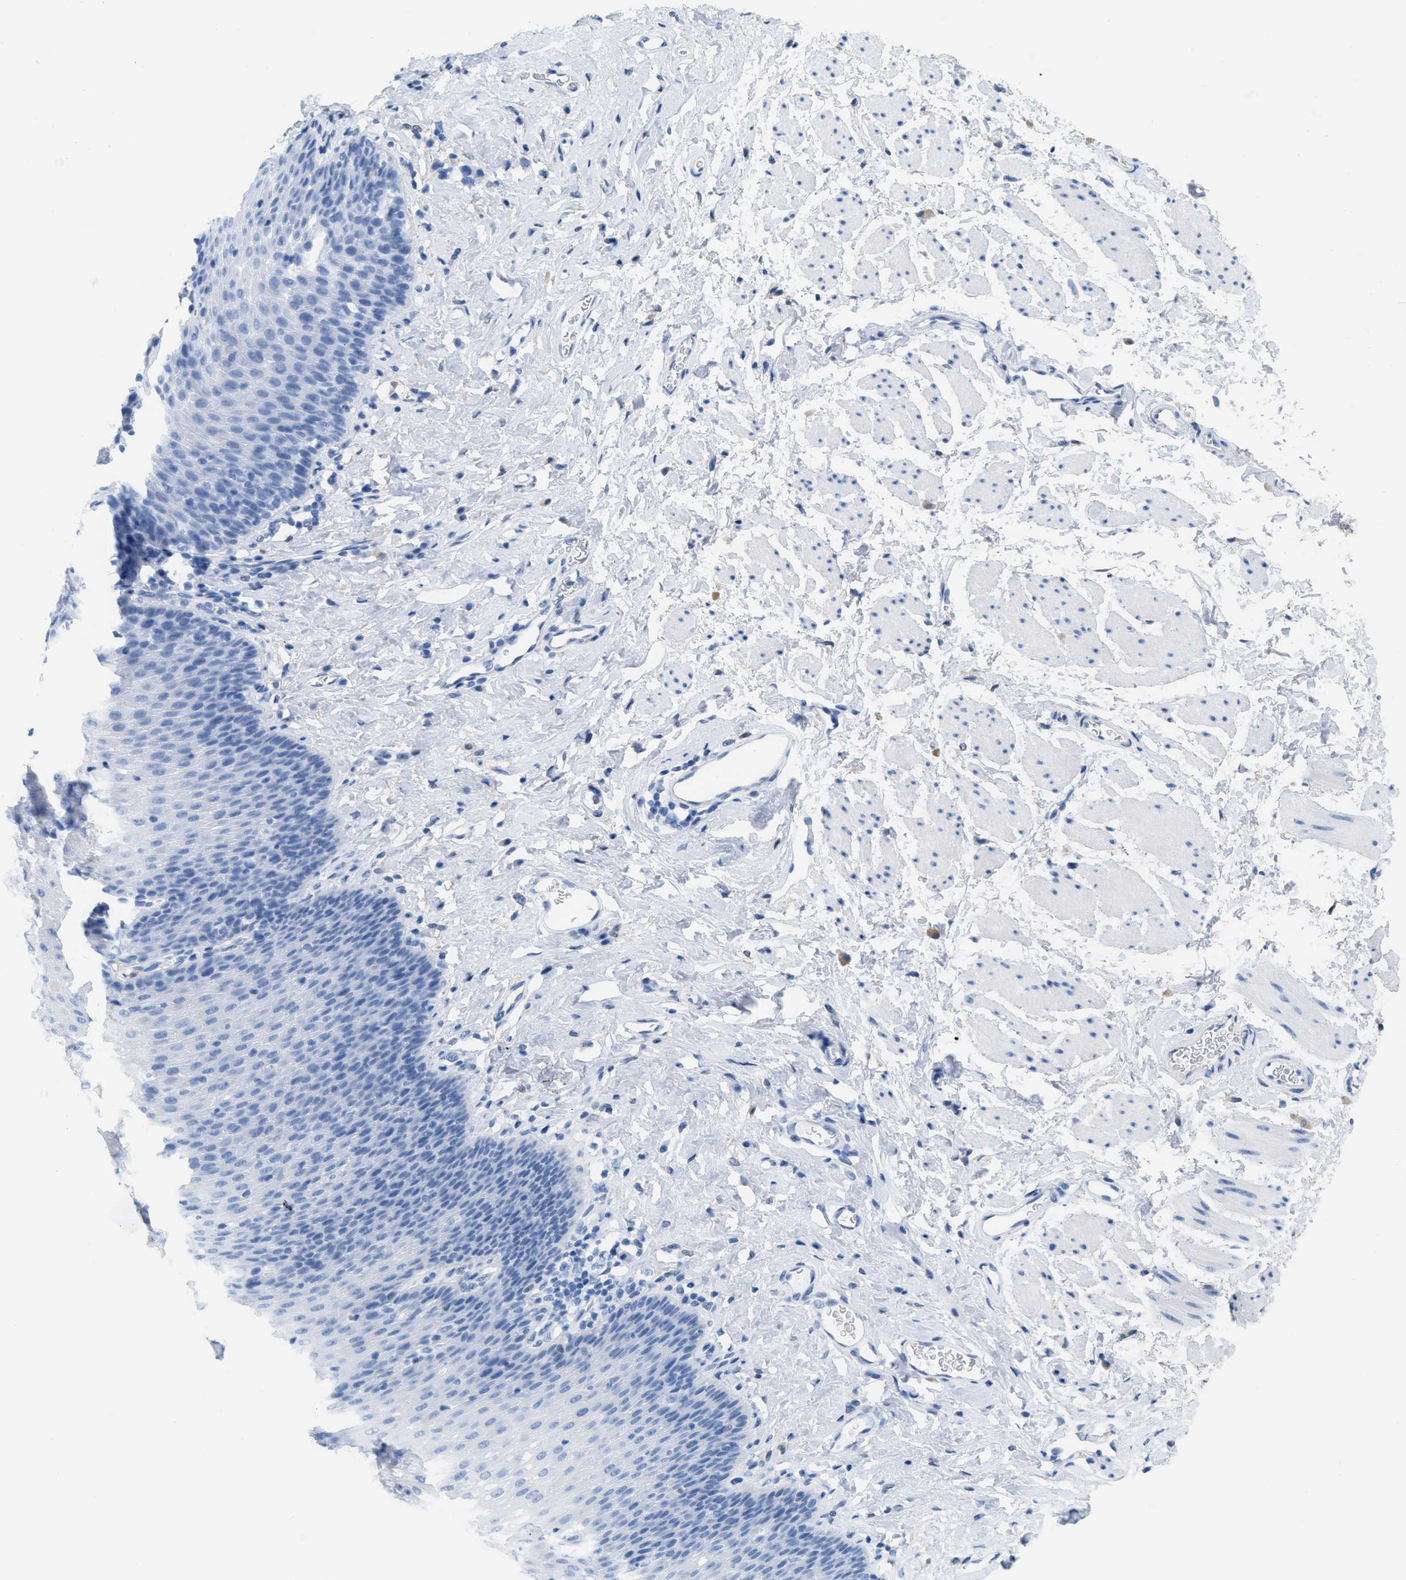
{"staining": {"intensity": "negative", "quantity": "none", "location": "none"}, "tissue": "esophagus", "cell_type": "Squamous epithelial cells", "image_type": "normal", "snomed": [{"axis": "morphology", "description": "Normal tissue, NOS"}, {"axis": "topography", "description": "Esophagus"}], "caption": "Squamous epithelial cells show no significant protein staining in normal esophagus. (Stains: DAB (3,3'-diaminobenzidine) immunohistochemistry with hematoxylin counter stain, Microscopy: brightfield microscopy at high magnification).", "gene": "ASGR1", "patient": {"sex": "female", "age": 61}}